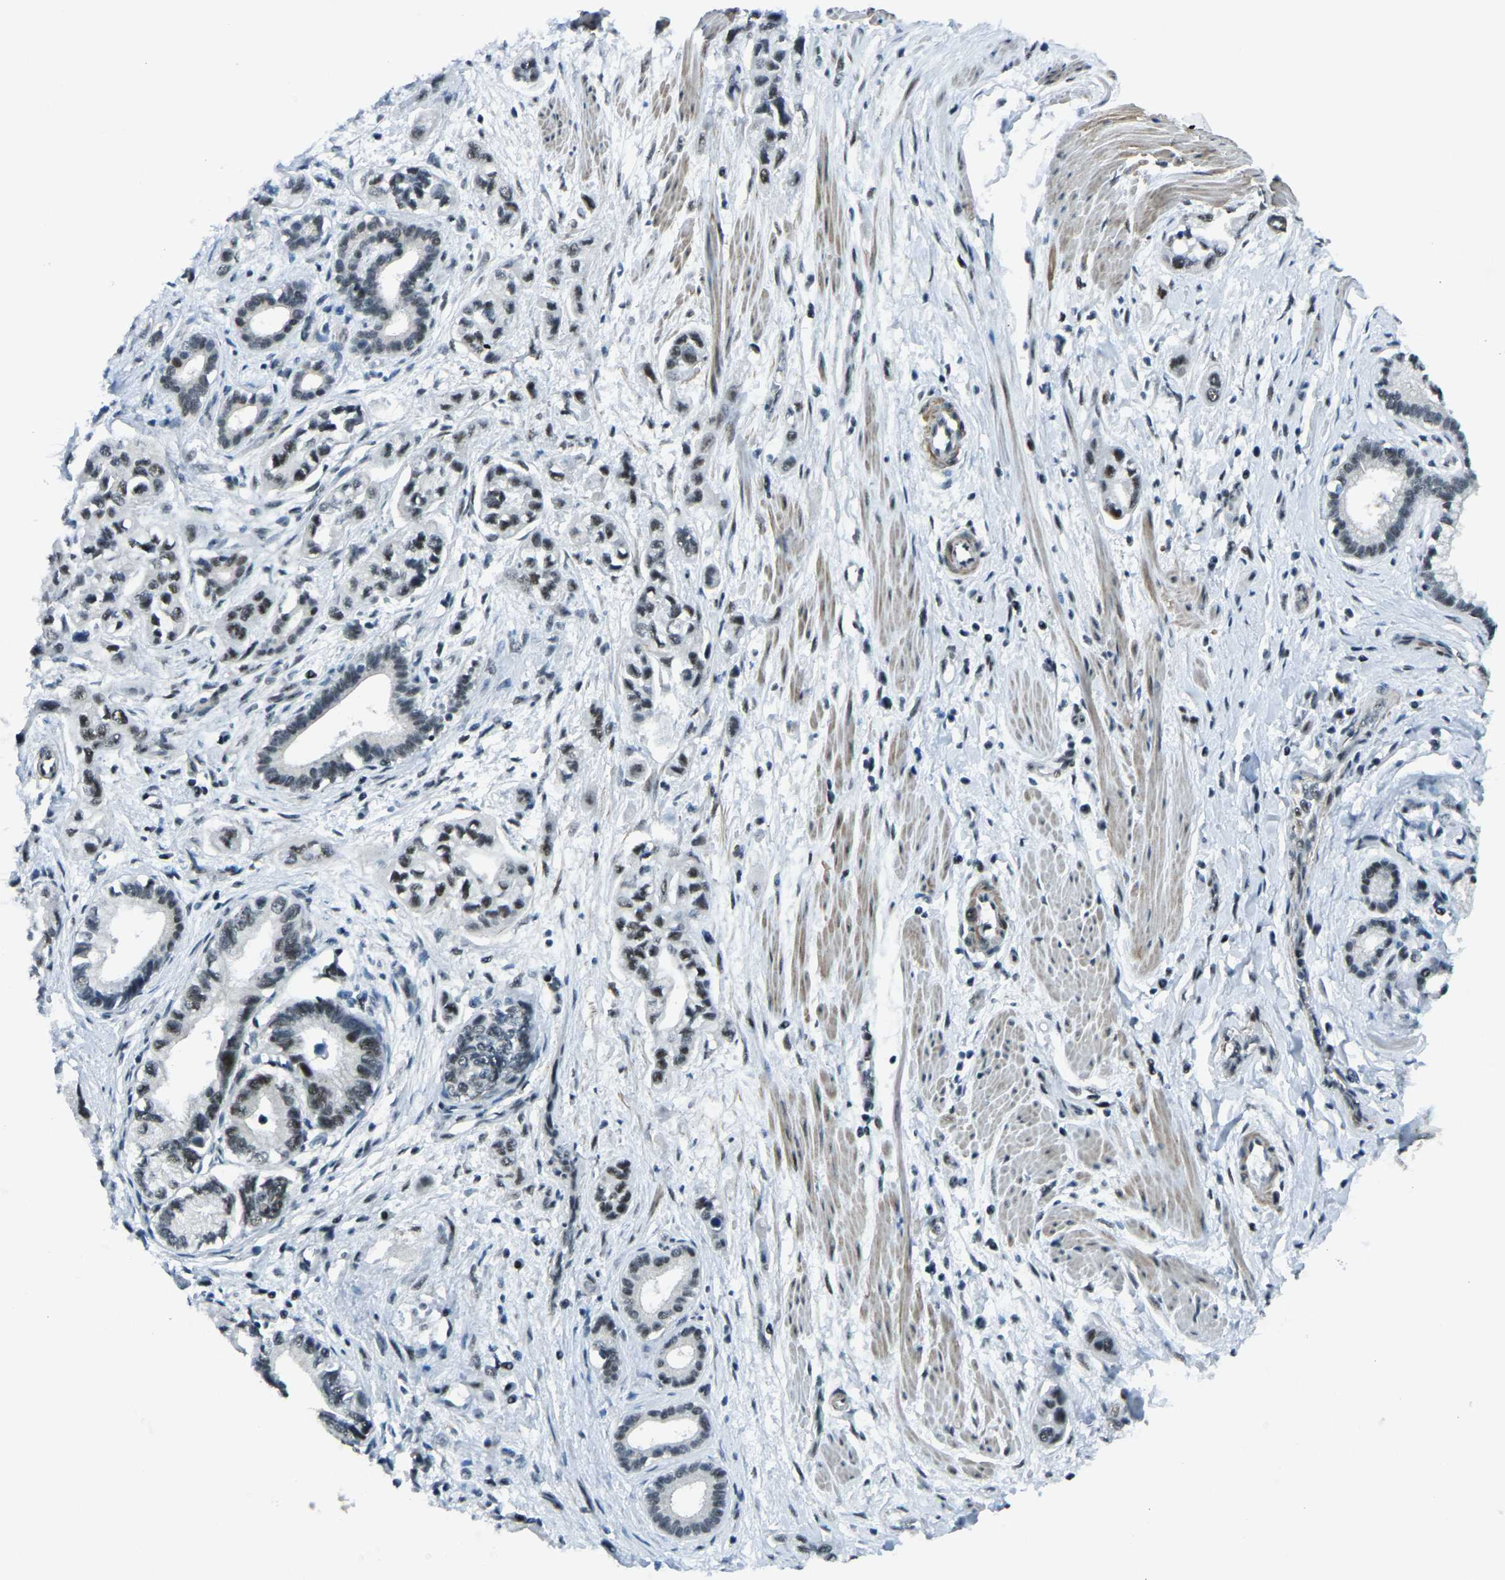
{"staining": {"intensity": "weak", "quantity": "<25%", "location": "nuclear"}, "tissue": "pancreatic cancer", "cell_type": "Tumor cells", "image_type": "cancer", "snomed": [{"axis": "morphology", "description": "Adenocarcinoma, NOS"}, {"axis": "topography", "description": "Pancreas"}], "caption": "Pancreatic cancer was stained to show a protein in brown. There is no significant expression in tumor cells.", "gene": "PRCC", "patient": {"sex": "male", "age": 74}}